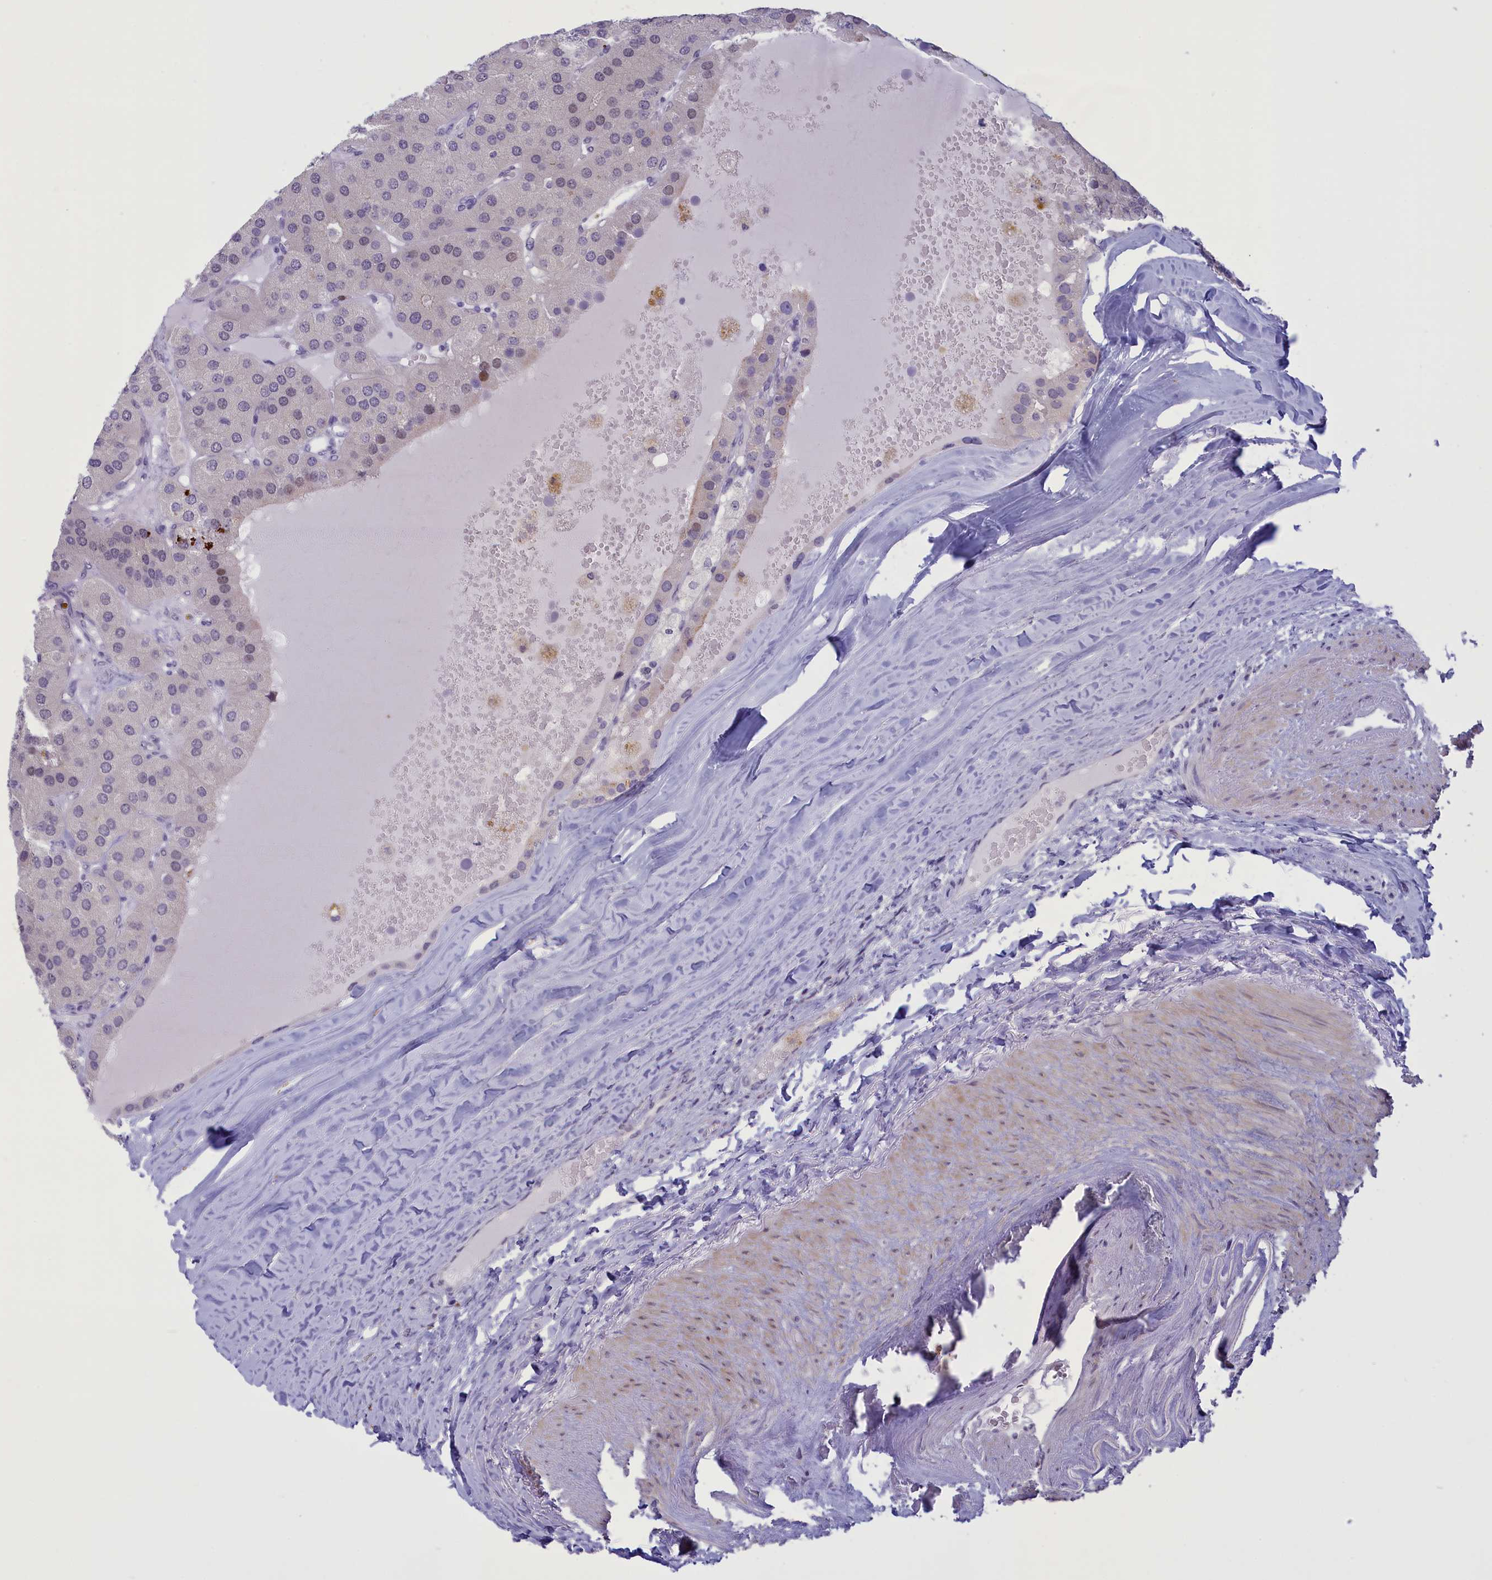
{"staining": {"intensity": "negative", "quantity": "none", "location": "none"}, "tissue": "parathyroid gland", "cell_type": "Glandular cells", "image_type": "normal", "snomed": [{"axis": "morphology", "description": "Normal tissue, NOS"}, {"axis": "morphology", "description": "Adenoma, NOS"}, {"axis": "topography", "description": "Parathyroid gland"}], "caption": "DAB (3,3'-diaminobenzidine) immunohistochemical staining of unremarkable parathyroid gland displays no significant staining in glandular cells.", "gene": "ELOA2", "patient": {"sex": "female", "age": 86}}